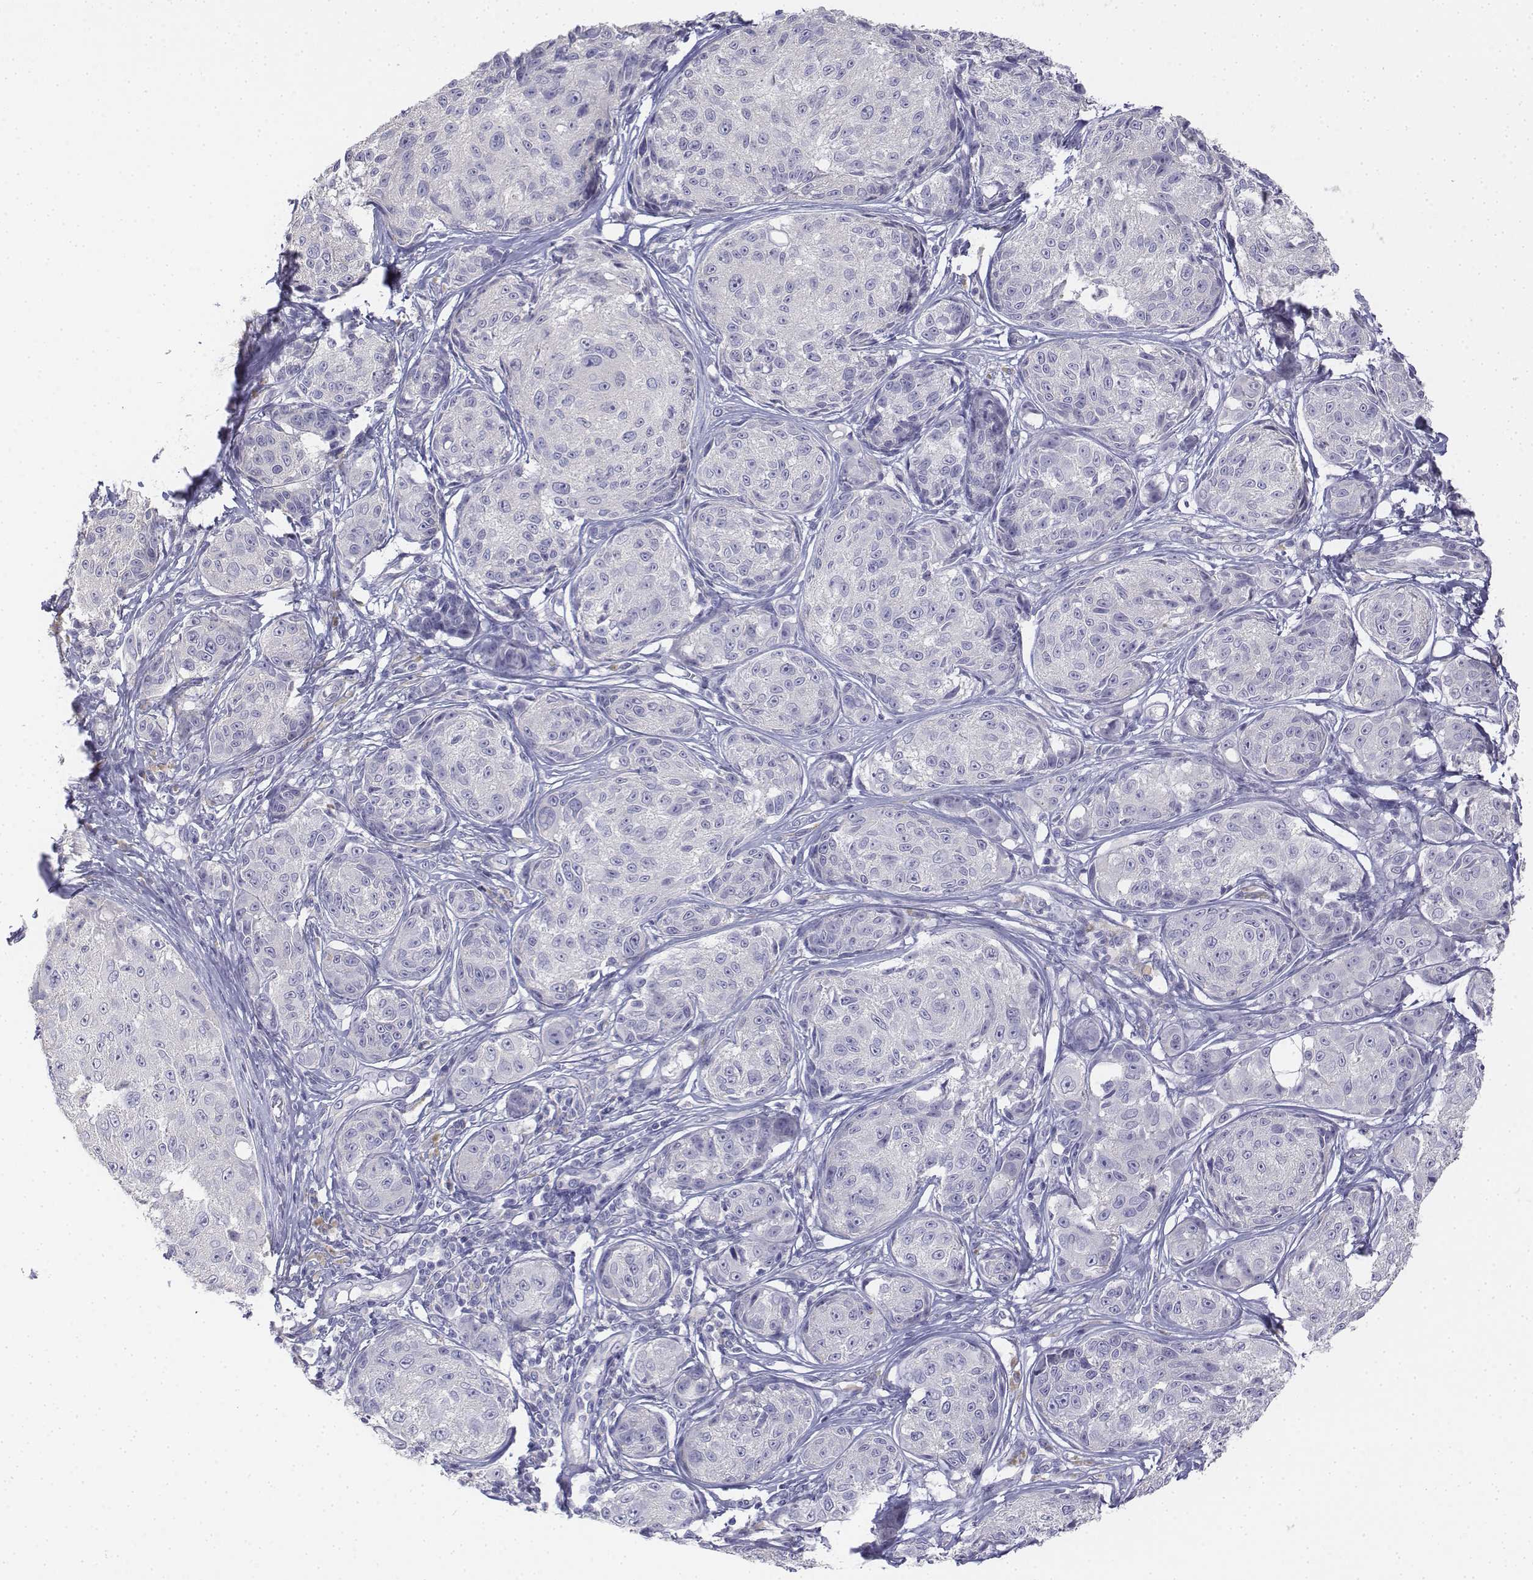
{"staining": {"intensity": "negative", "quantity": "none", "location": "none"}, "tissue": "melanoma", "cell_type": "Tumor cells", "image_type": "cancer", "snomed": [{"axis": "morphology", "description": "Malignant melanoma, NOS"}, {"axis": "topography", "description": "Skin"}], "caption": "Malignant melanoma was stained to show a protein in brown. There is no significant positivity in tumor cells.", "gene": "LGSN", "patient": {"sex": "male", "age": 61}}